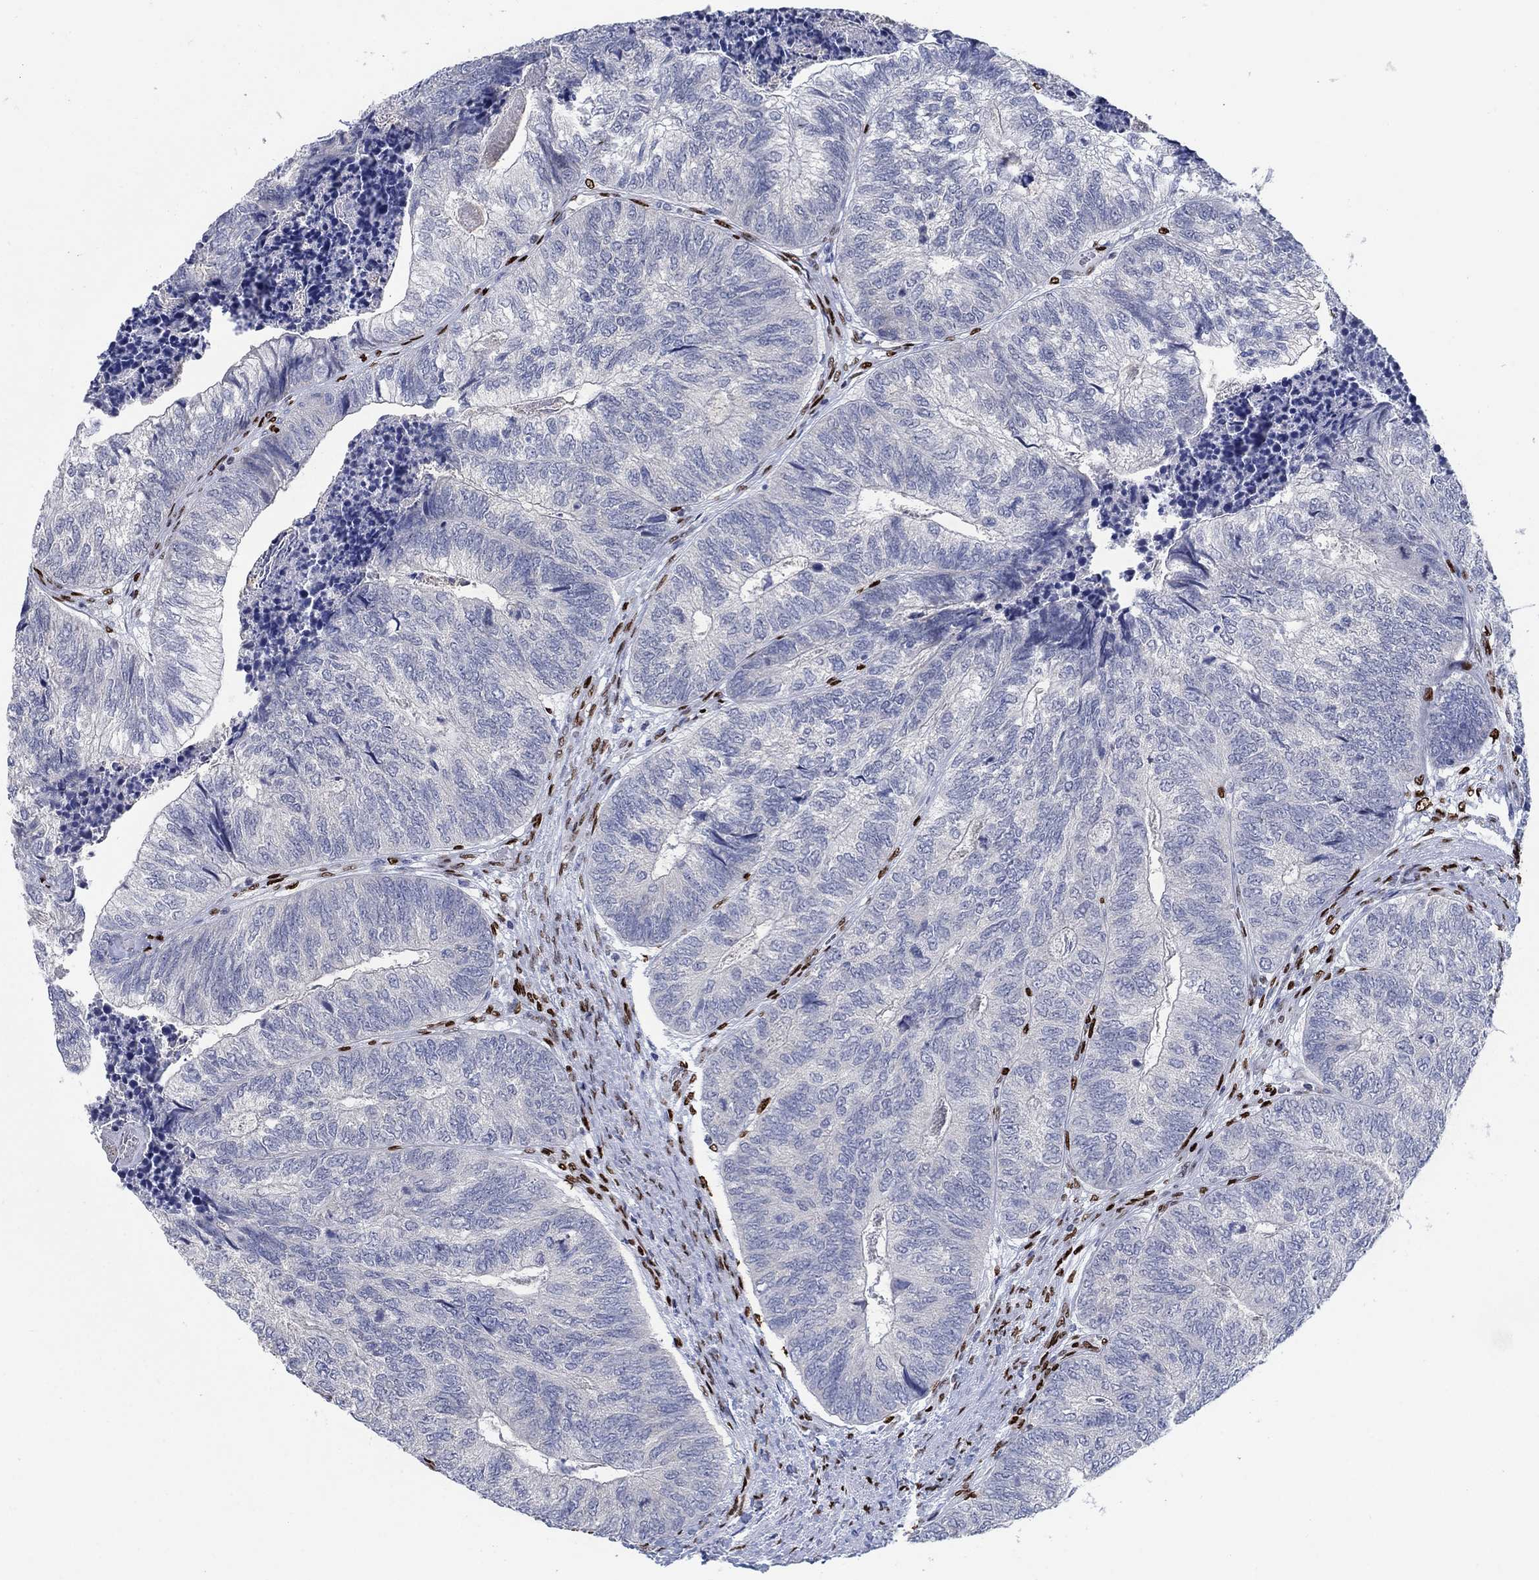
{"staining": {"intensity": "negative", "quantity": "none", "location": "none"}, "tissue": "colorectal cancer", "cell_type": "Tumor cells", "image_type": "cancer", "snomed": [{"axis": "morphology", "description": "Adenocarcinoma, NOS"}, {"axis": "topography", "description": "Colon"}], "caption": "Tumor cells show no significant positivity in colorectal cancer (adenocarcinoma).", "gene": "ZEB1", "patient": {"sex": "female", "age": 67}}